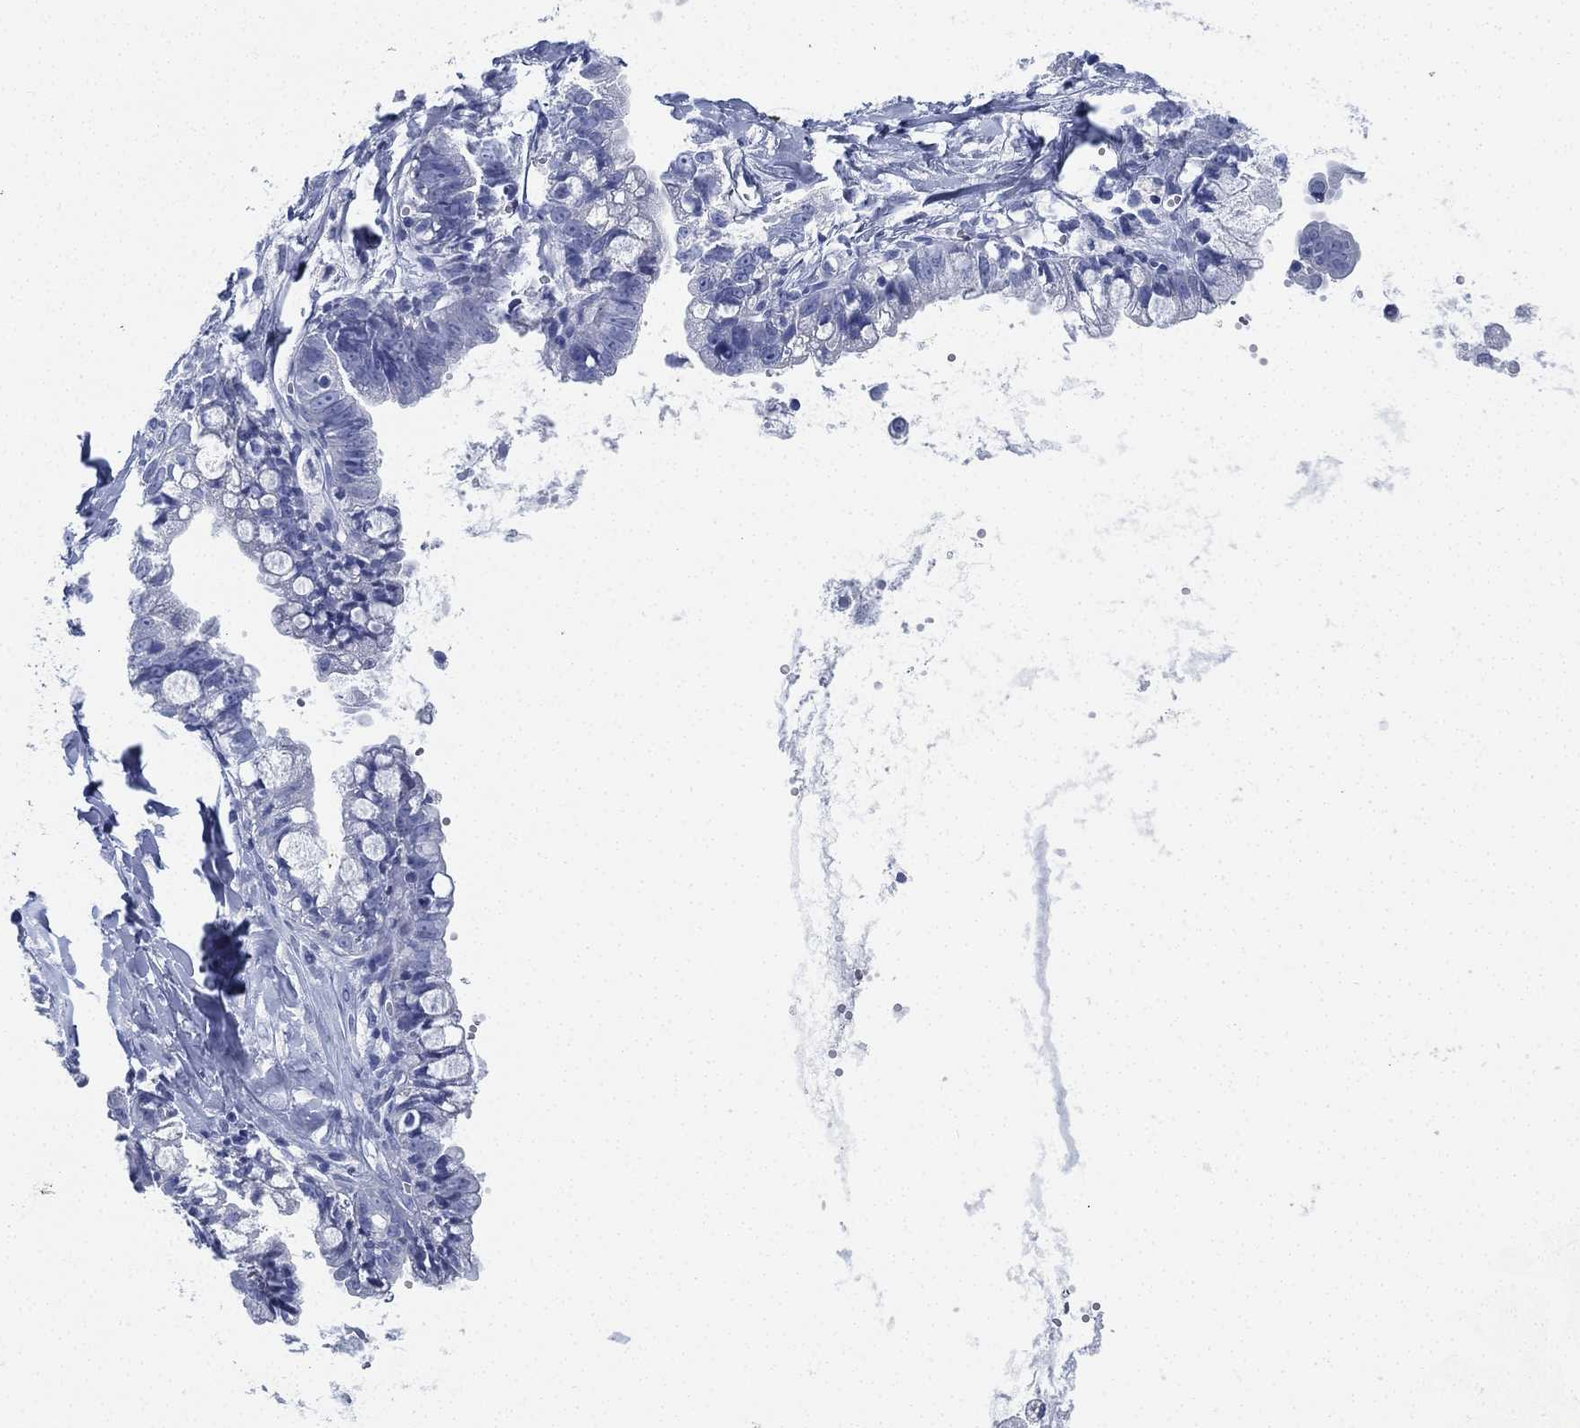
{"staining": {"intensity": "negative", "quantity": "none", "location": "none"}, "tissue": "ovarian cancer", "cell_type": "Tumor cells", "image_type": "cancer", "snomed": [{"axis": "morphology", "description": "Cystadenocarcinoma, mucinous, NOS"}, {"axis": "topography", "description": "Ovary"}], "caption": "An IHC photomicrograph of ovarian cancer (mucinous cystadenocarcinoma) is shown. There is no staining in tumor cells of ovarian cancer (mucinous cystadenocarcinoma). The staining is performed using DAB (3,3'-diaminobenzidine) brown chromogen with nuclei counter-stained in using hematoxylin.", "gene": "DEFB121", "patient": {"sex": "female", "age": 63}}